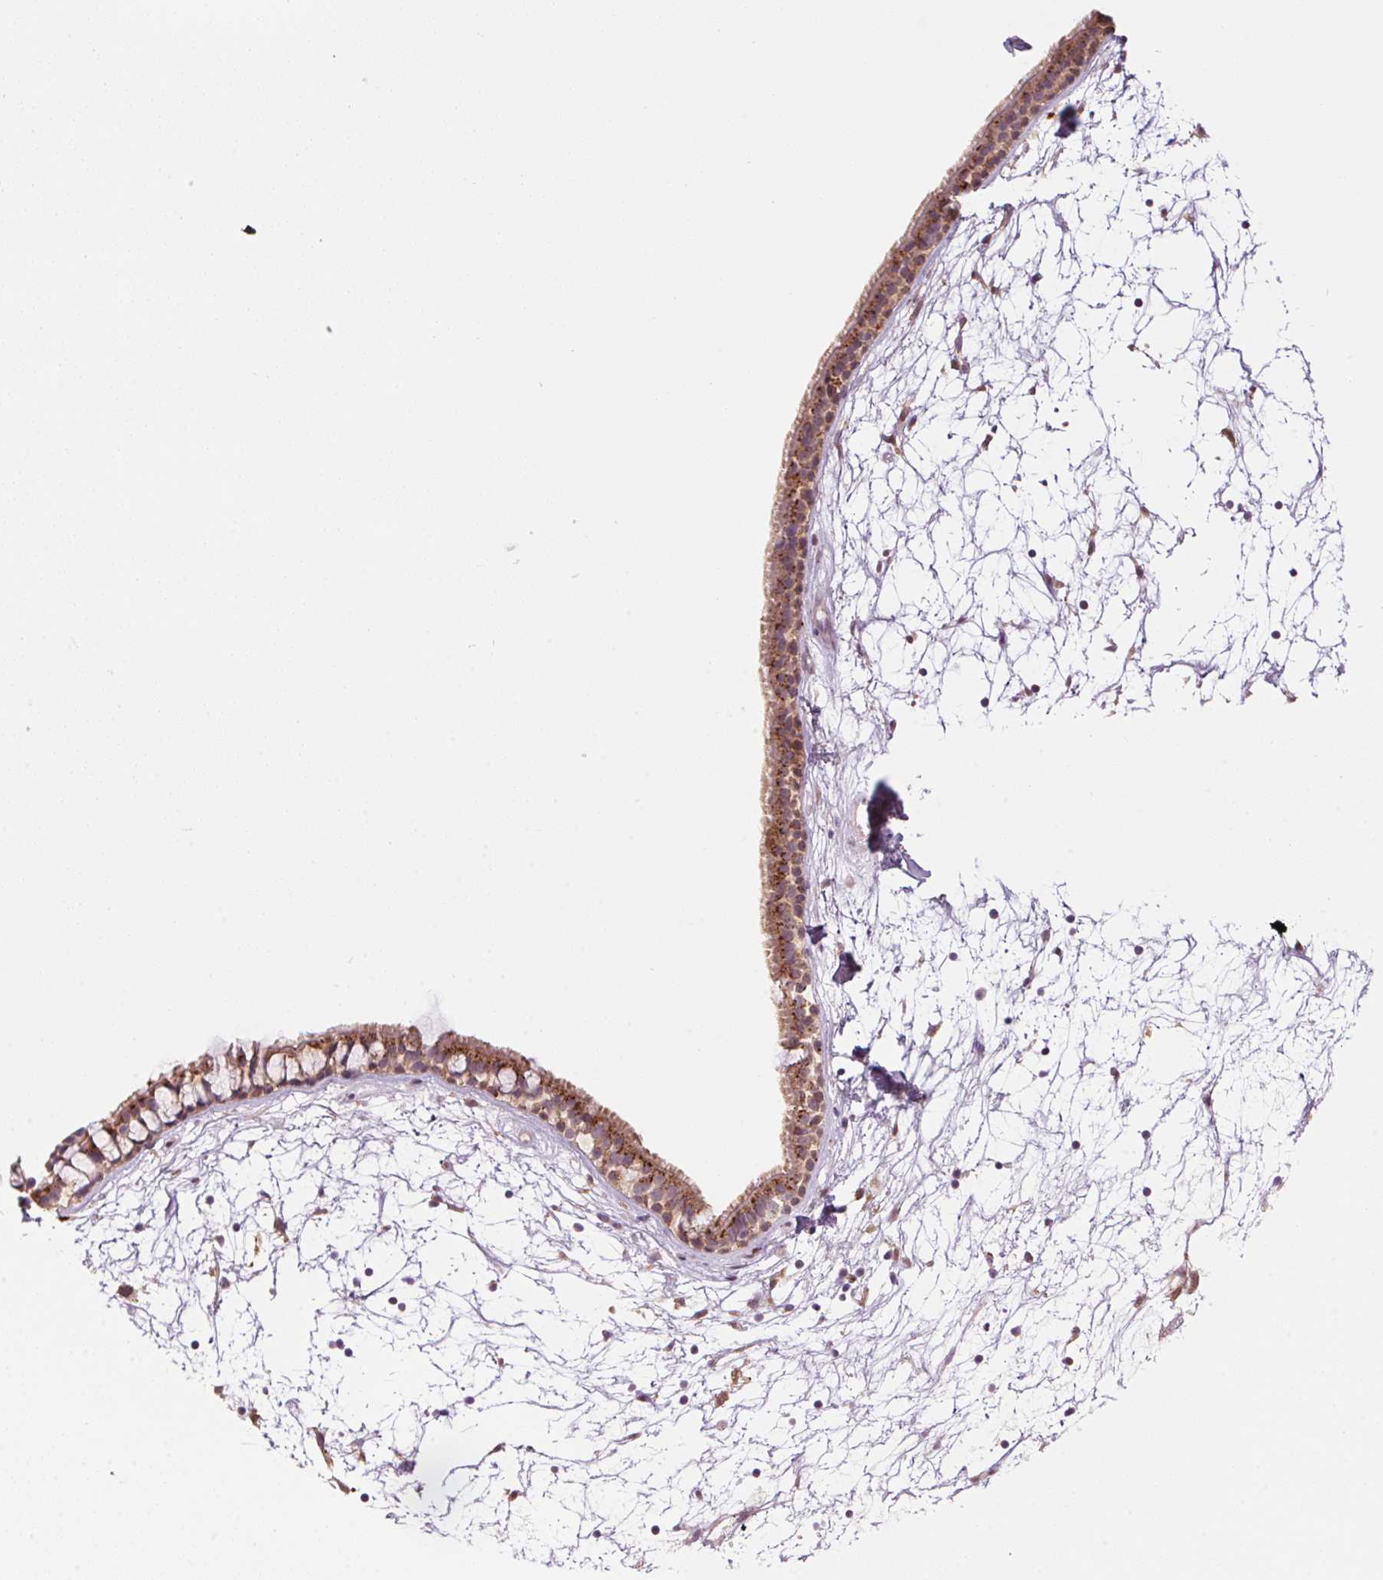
{"staining": {"intensity": "moderate", "quantity": ">75%", "location": "cytoplasmic/membranous"}, "tissue": "nasopharynx", "cell_type": "Respiratory epithelial cells", "image_type": "normal", "snomed": [{"axis": "morphology", "description": "Normal tissue, NOS"}, {"axis": "topography", "description": "Nasopharynx"}], "caption": "Benign nasopharynx displays moderate cytoplasmic/membranous expression in approximately >75% of respiratory epithelial cells, visualized by immunohistochemistry. (Stains: DAB in brown, nuclei in blue, Microscopy: brightfield microscopy at high magnification).", "gene": "ADH5", "patient": {"sex": "male", "age": 68}}